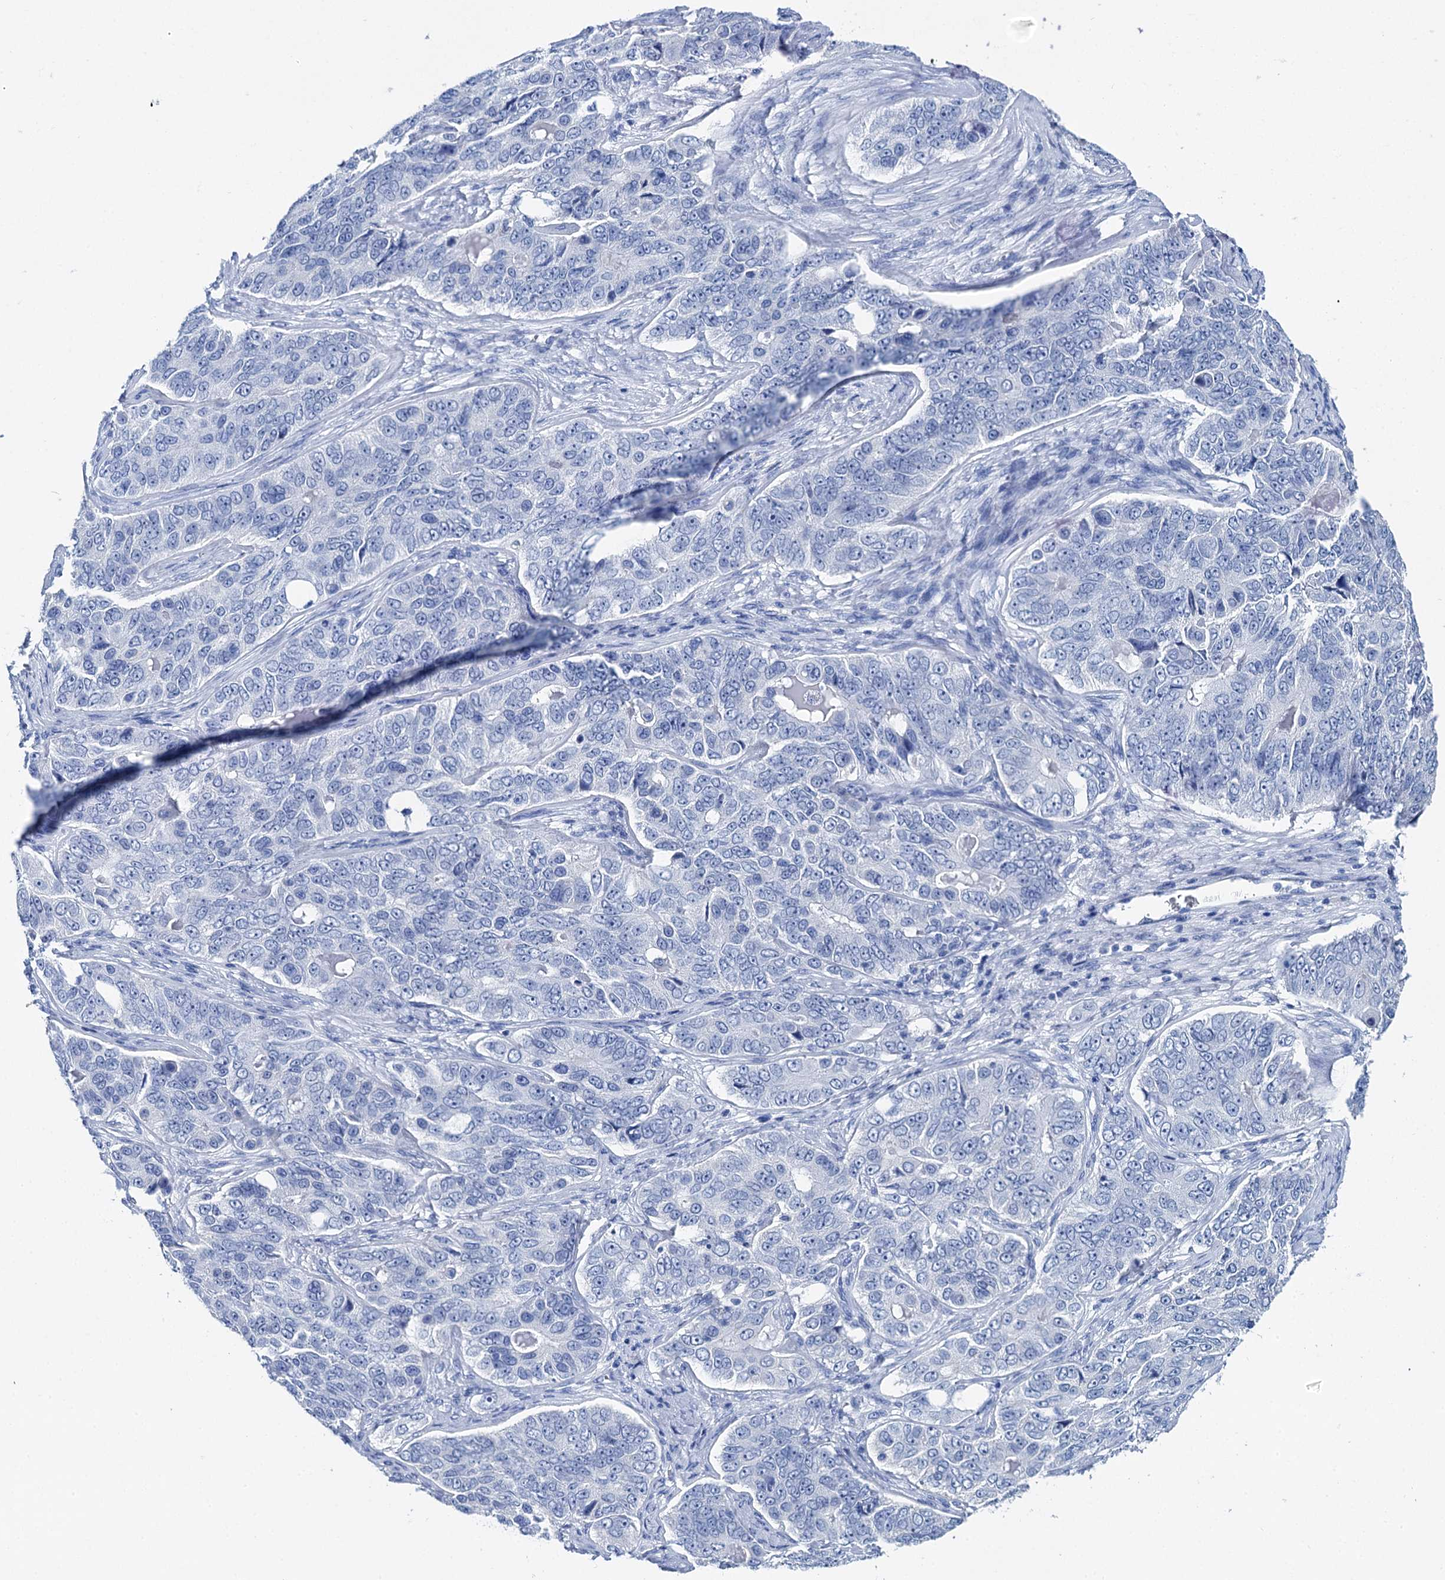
{"staining": {"intensity": "negative", "quantity": "none", "location": "none"}, "tissue": "ovarian cancer", "cell_type": "Tumor cells", "image_type": "cancer", "snomed": [{"axis": "morphology", "description": "Carcinoma, endometroid"}, {"axis": "topography", "description": "Ovary"}], "caption": "Immunohistochemistry image of neoplastic tissue: human ovarian cancer (endometroid carcinoma) stained with DAB shows no significant protein expression in tumor cells.", "gene": "BRINP1", "patient": {"sex": "female", "age": 51}}